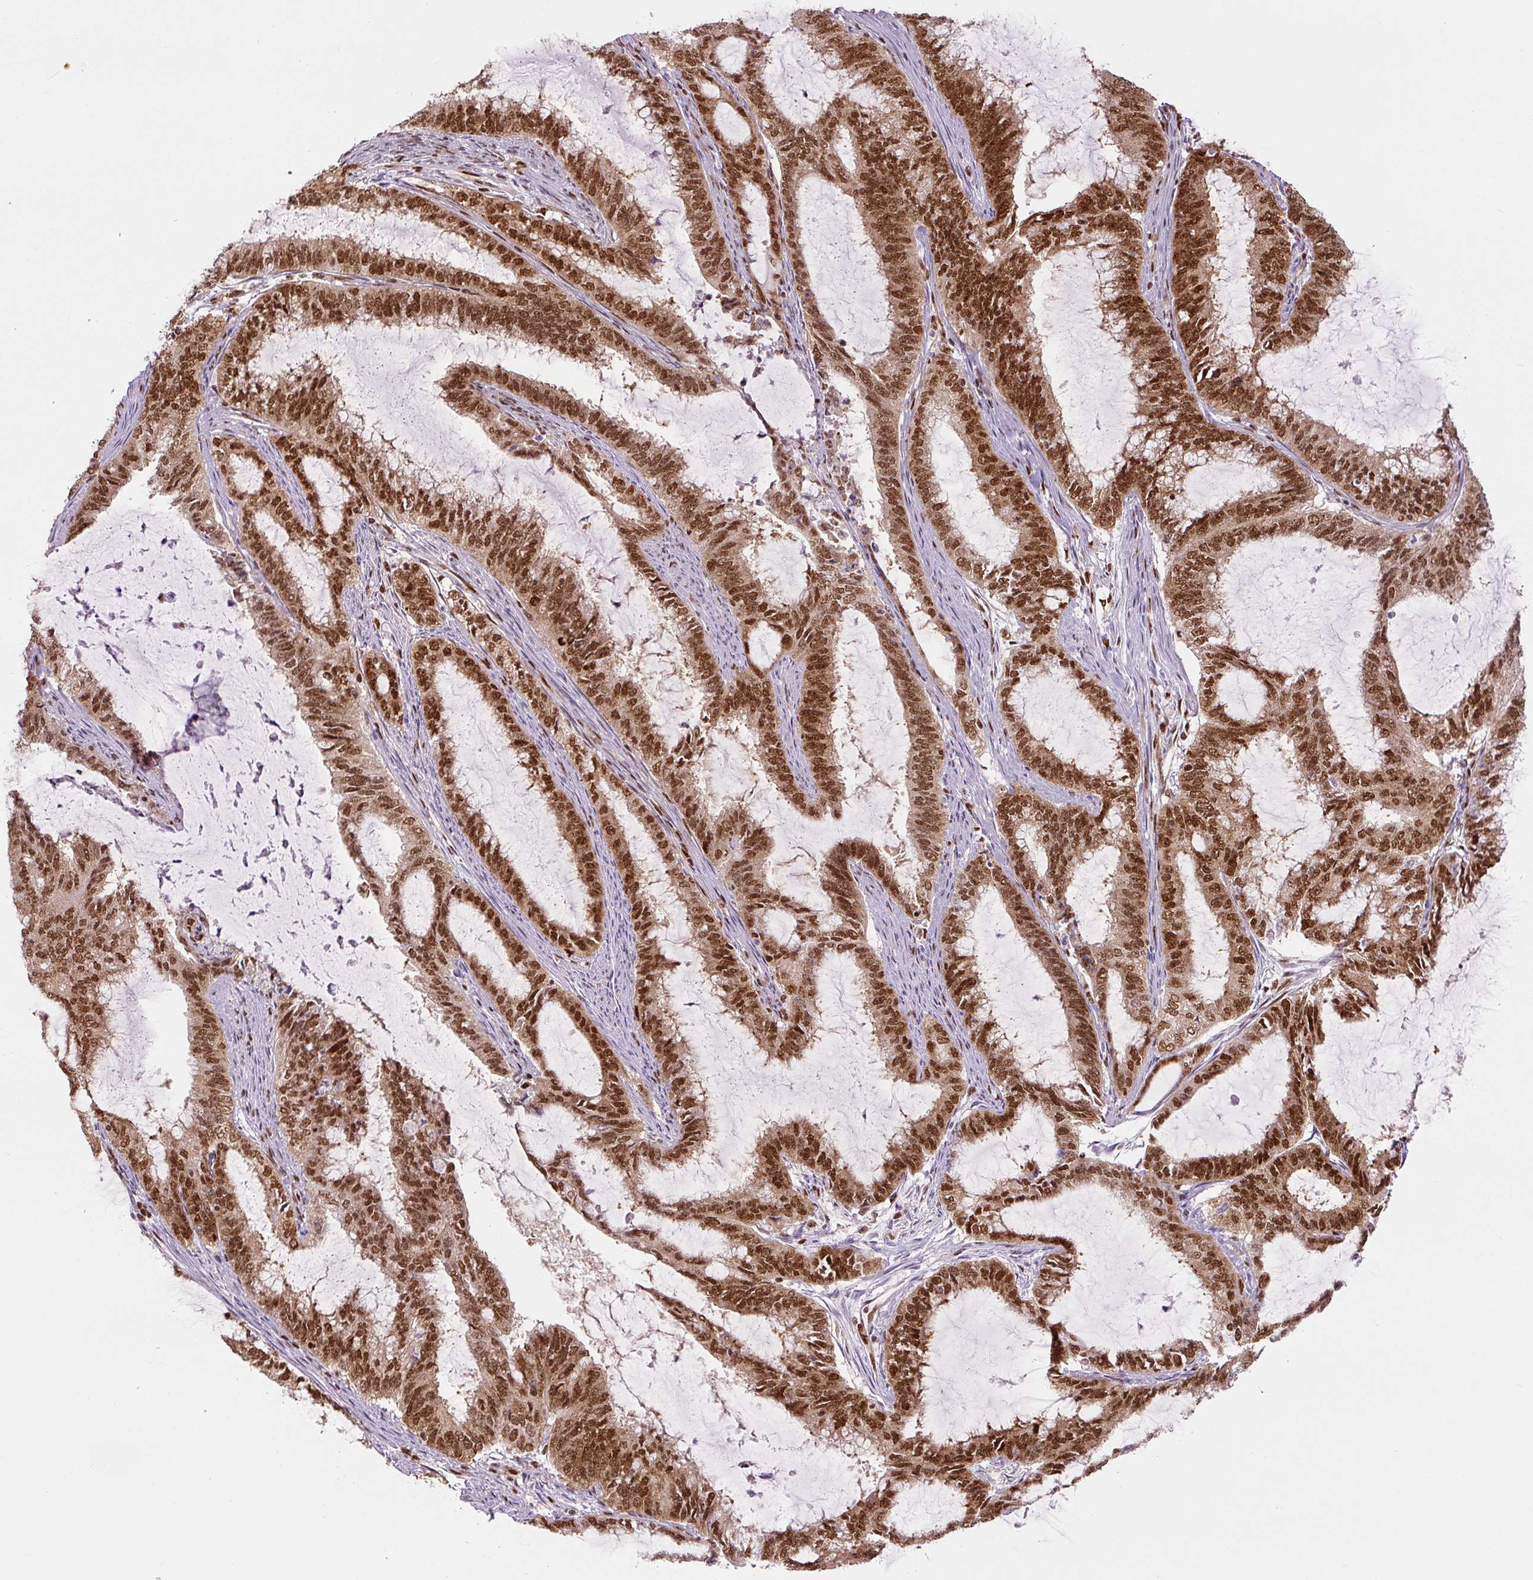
{"staining": {"intensity": "strong", "quantity": ">75%", "location": "nuclear"}, "tissue": "endometrial cancer", "cell_type": "Tumor cells", "image_type": "cancer", "snomed": [{"axis": "morphology", "description": "Adenocarcinoma, NOS"}, {"axis": "topography", "description": "Endometrium"}], "caption": "An image of endometrial cancer (adenocarcinoma) stained for a protein demonstrates strong nuclear brown staining in tumor cells. Immunohistochemistry (ihc) stains the protein in brown and the nuclei are stained blue.", "gene": "FUS", "patient": {"sex": "female", "age": 51}}